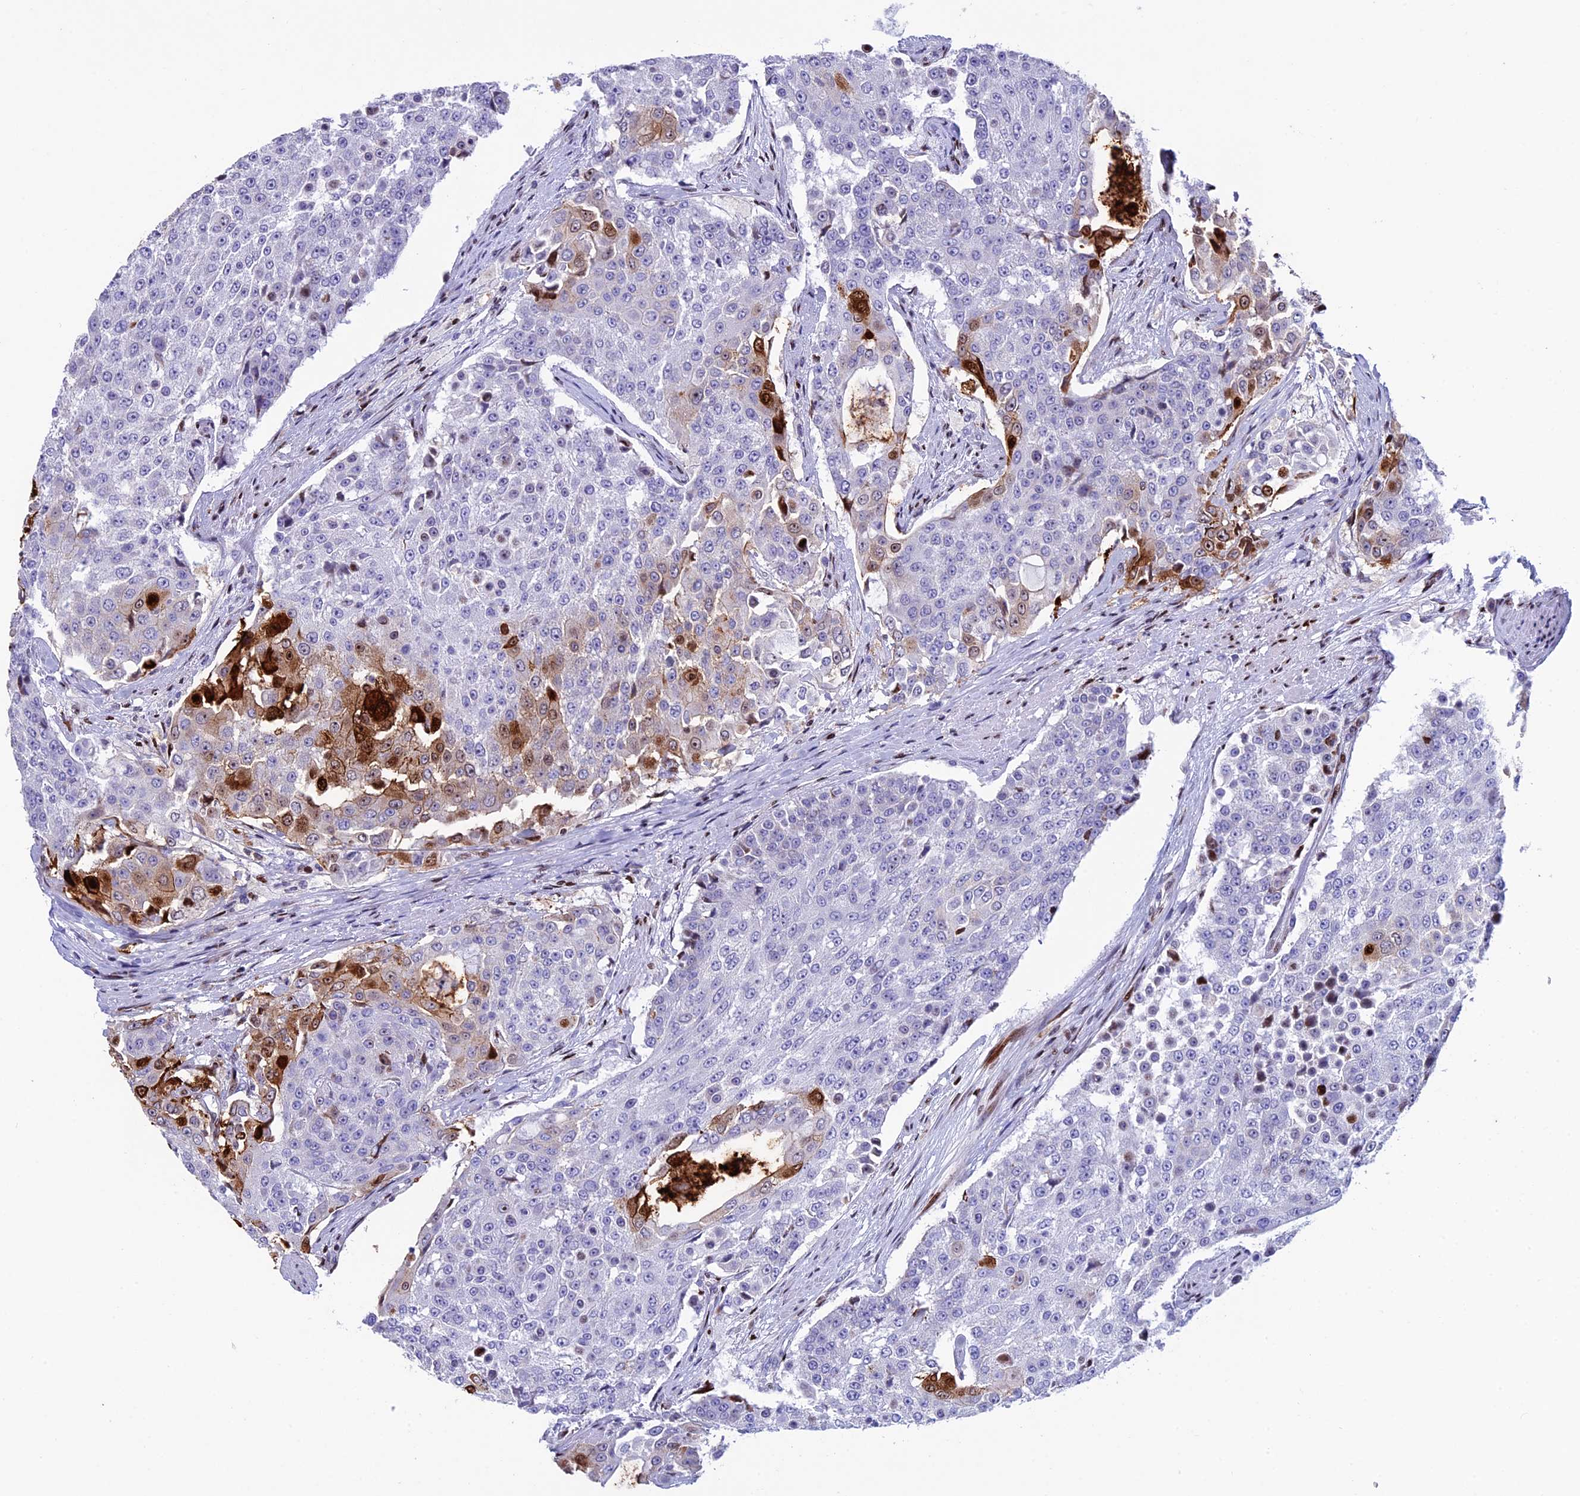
{"staining": {"intensity": "strong", "quantity": "<25%", "location": "cytoplasmic/membranous,nuclear"}, "tissue": "urothelial cancer", "cell_type": "Tumor cells", "image_type": "cancer", "snomed": [{"axis": "morphology", "description": "Urothelial carcinoma, High grade"}, {"axis": "topography", "description": "Urinary bladder"}], "caption": "Urothelial cancer tissue exhibits strong cytoplasmic/membranous and nuclear positivity in approximately <25% of tumor cells, visualized by immunohistochemistry.", "gene": "BTBD3", "patient": {"sex": "female", "age": 63}}